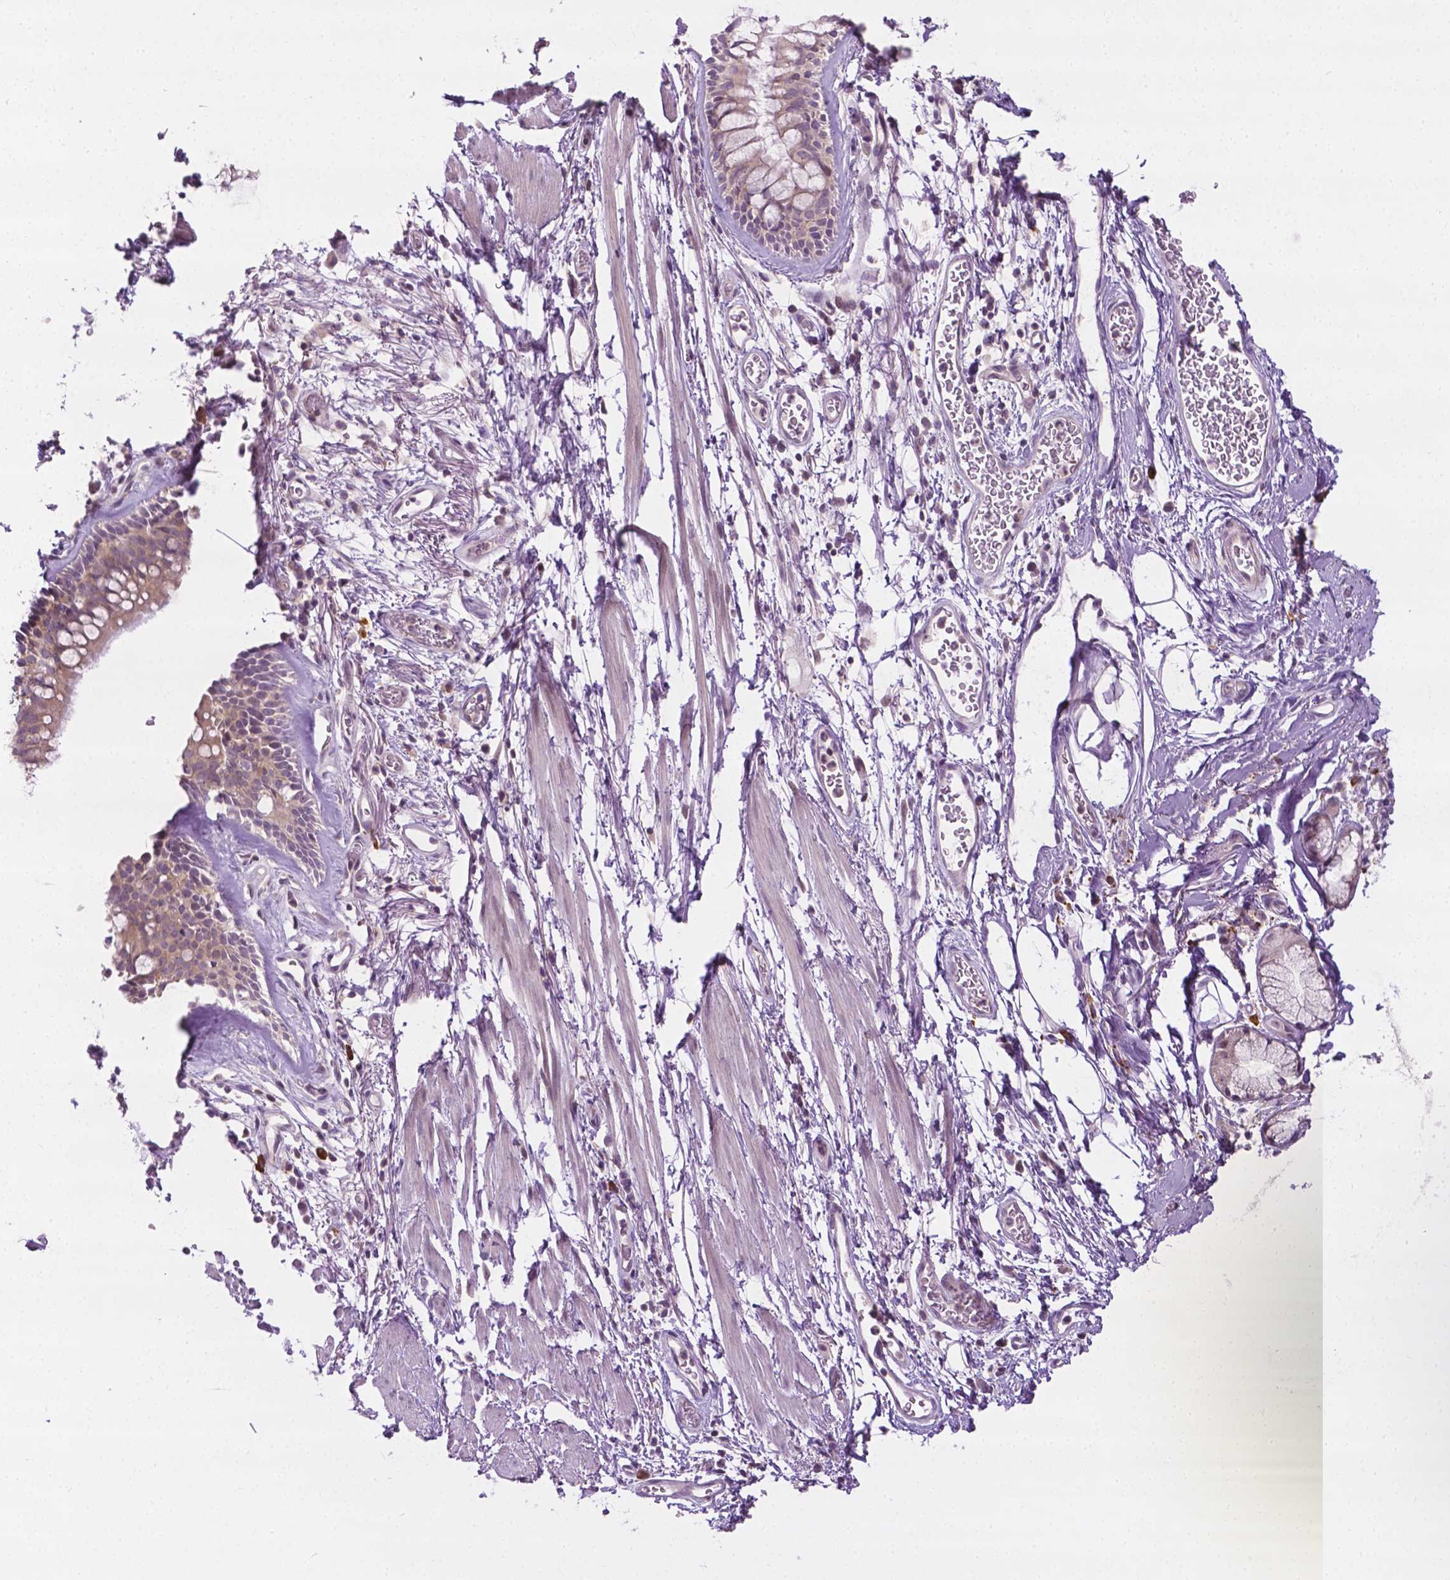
{"staining": {"intensity": "weak", "quantity": "<25%", "location": "cytoplasmic/membranous,nuclear"}, "tissue": "adipose tissue", "cell_type": "Adipocytes", "image_type": "normal", "snomed": [{"axis": "morphology", "description": "Normal tissue, NOS"}, {"axis": "topography", "description": "Bronchus"}, {"axis": "topography", "description": "Lung"}], "caption": "Immunohistochemistry histopathology image of benign adipose tissue: adipose tissue stained with DAB (3,3'-diaminobenzidine) displays no significant protein staining in adipocytes. (DAB IHC, high magnification).", "gene": "DENND4A", "patient": {"sex": "female", "age": 57}}